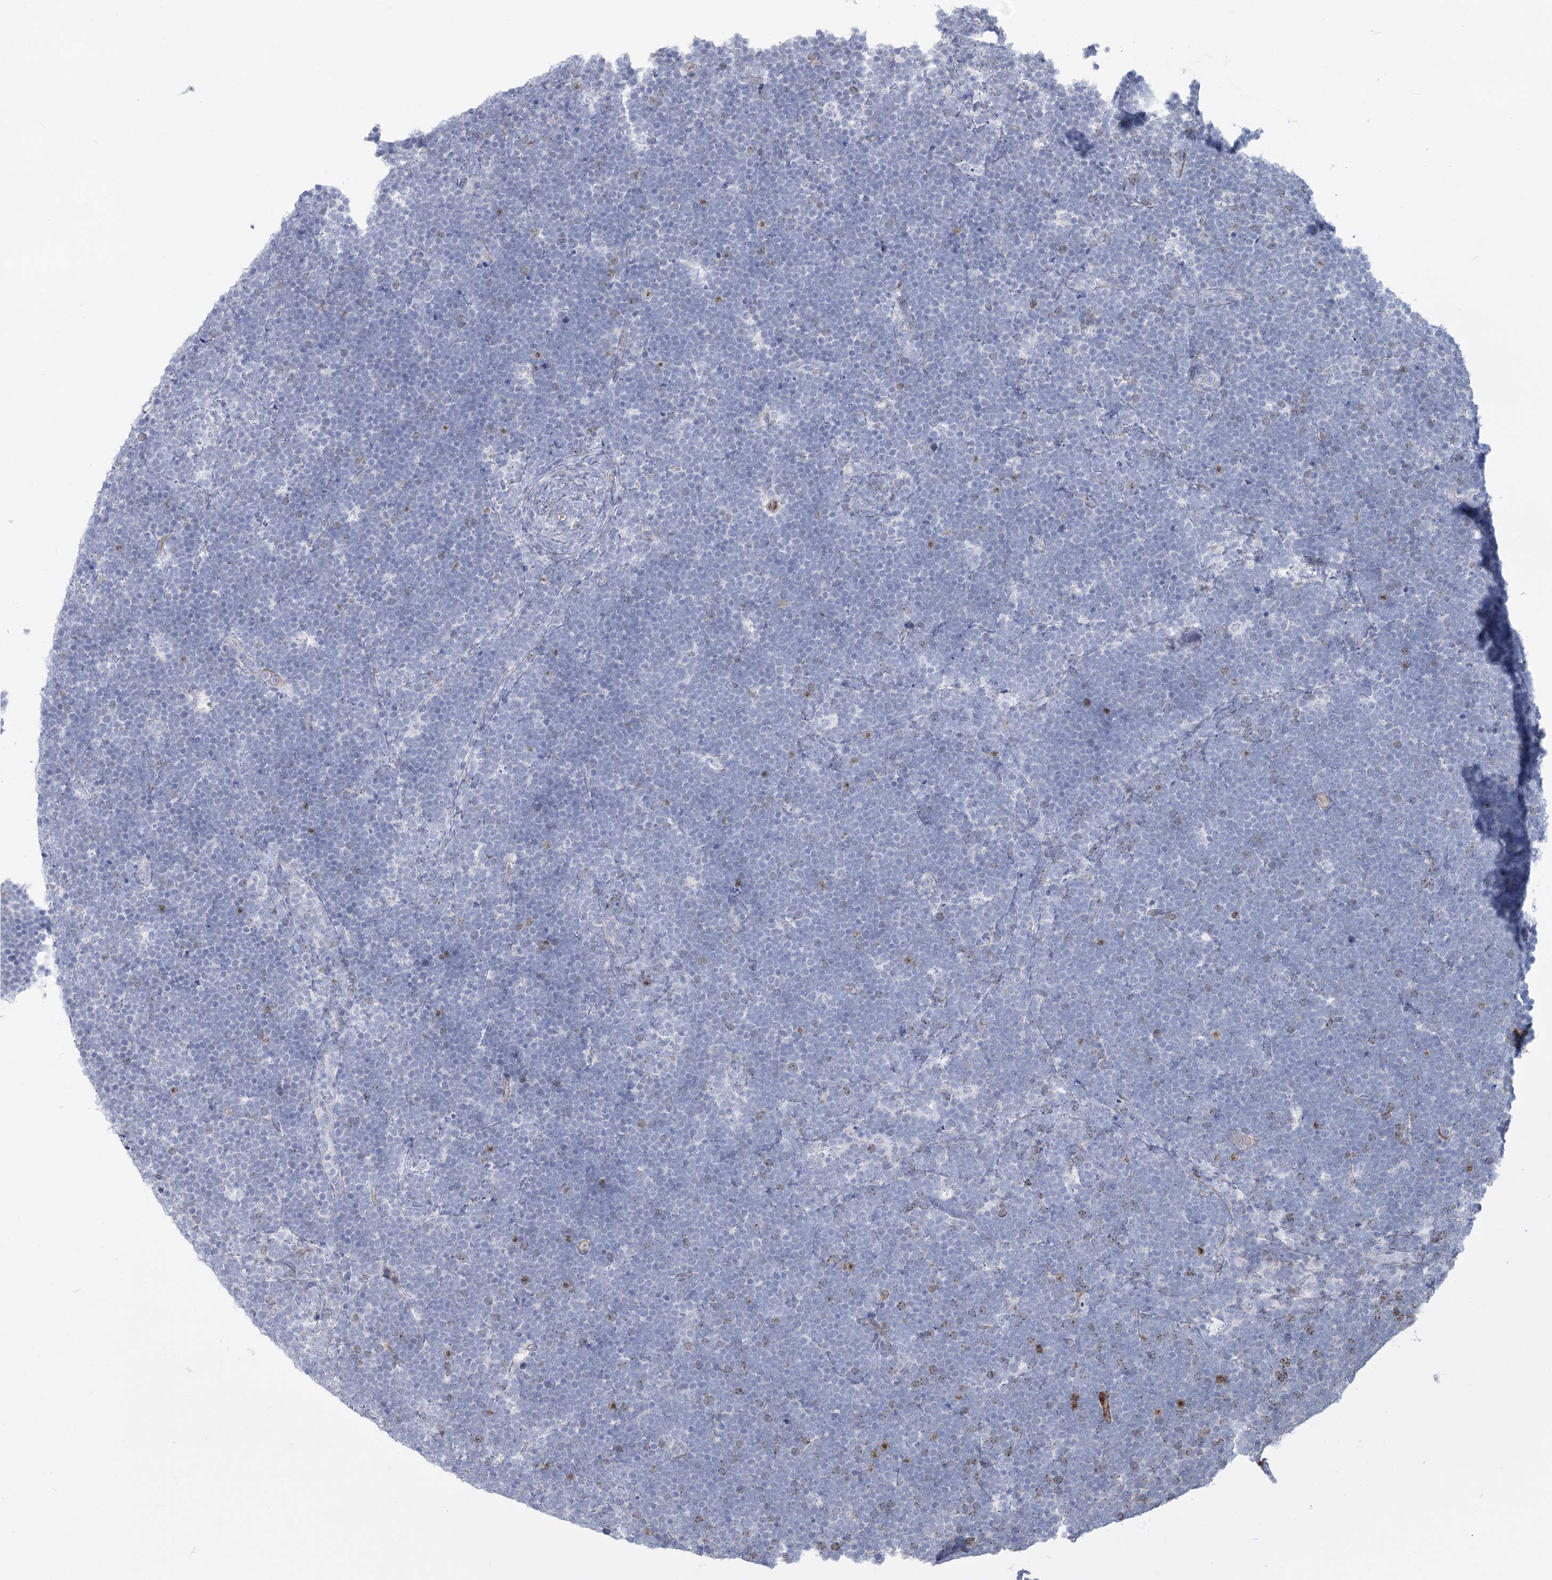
{"staining": {"intensity": "negative", "quantity": "none", "location": "none"}, "tissue": "lymphoma", "cell_type": "Tumor cells", "image_type": "cancer", "snomed": [{"axis": "morphology", "description": "Malignant lymphoma, non-Hodgkin's type, High grade"}, {"axis": "topography", "description": "Lymph node"}], "caption": "Tumor cells are negative for protein expression in human high-grade malignant lymphoma, non-Hodgkin's type.", "gene": "ABITRAM", "patient": {"sex": "male", "age": 13}}